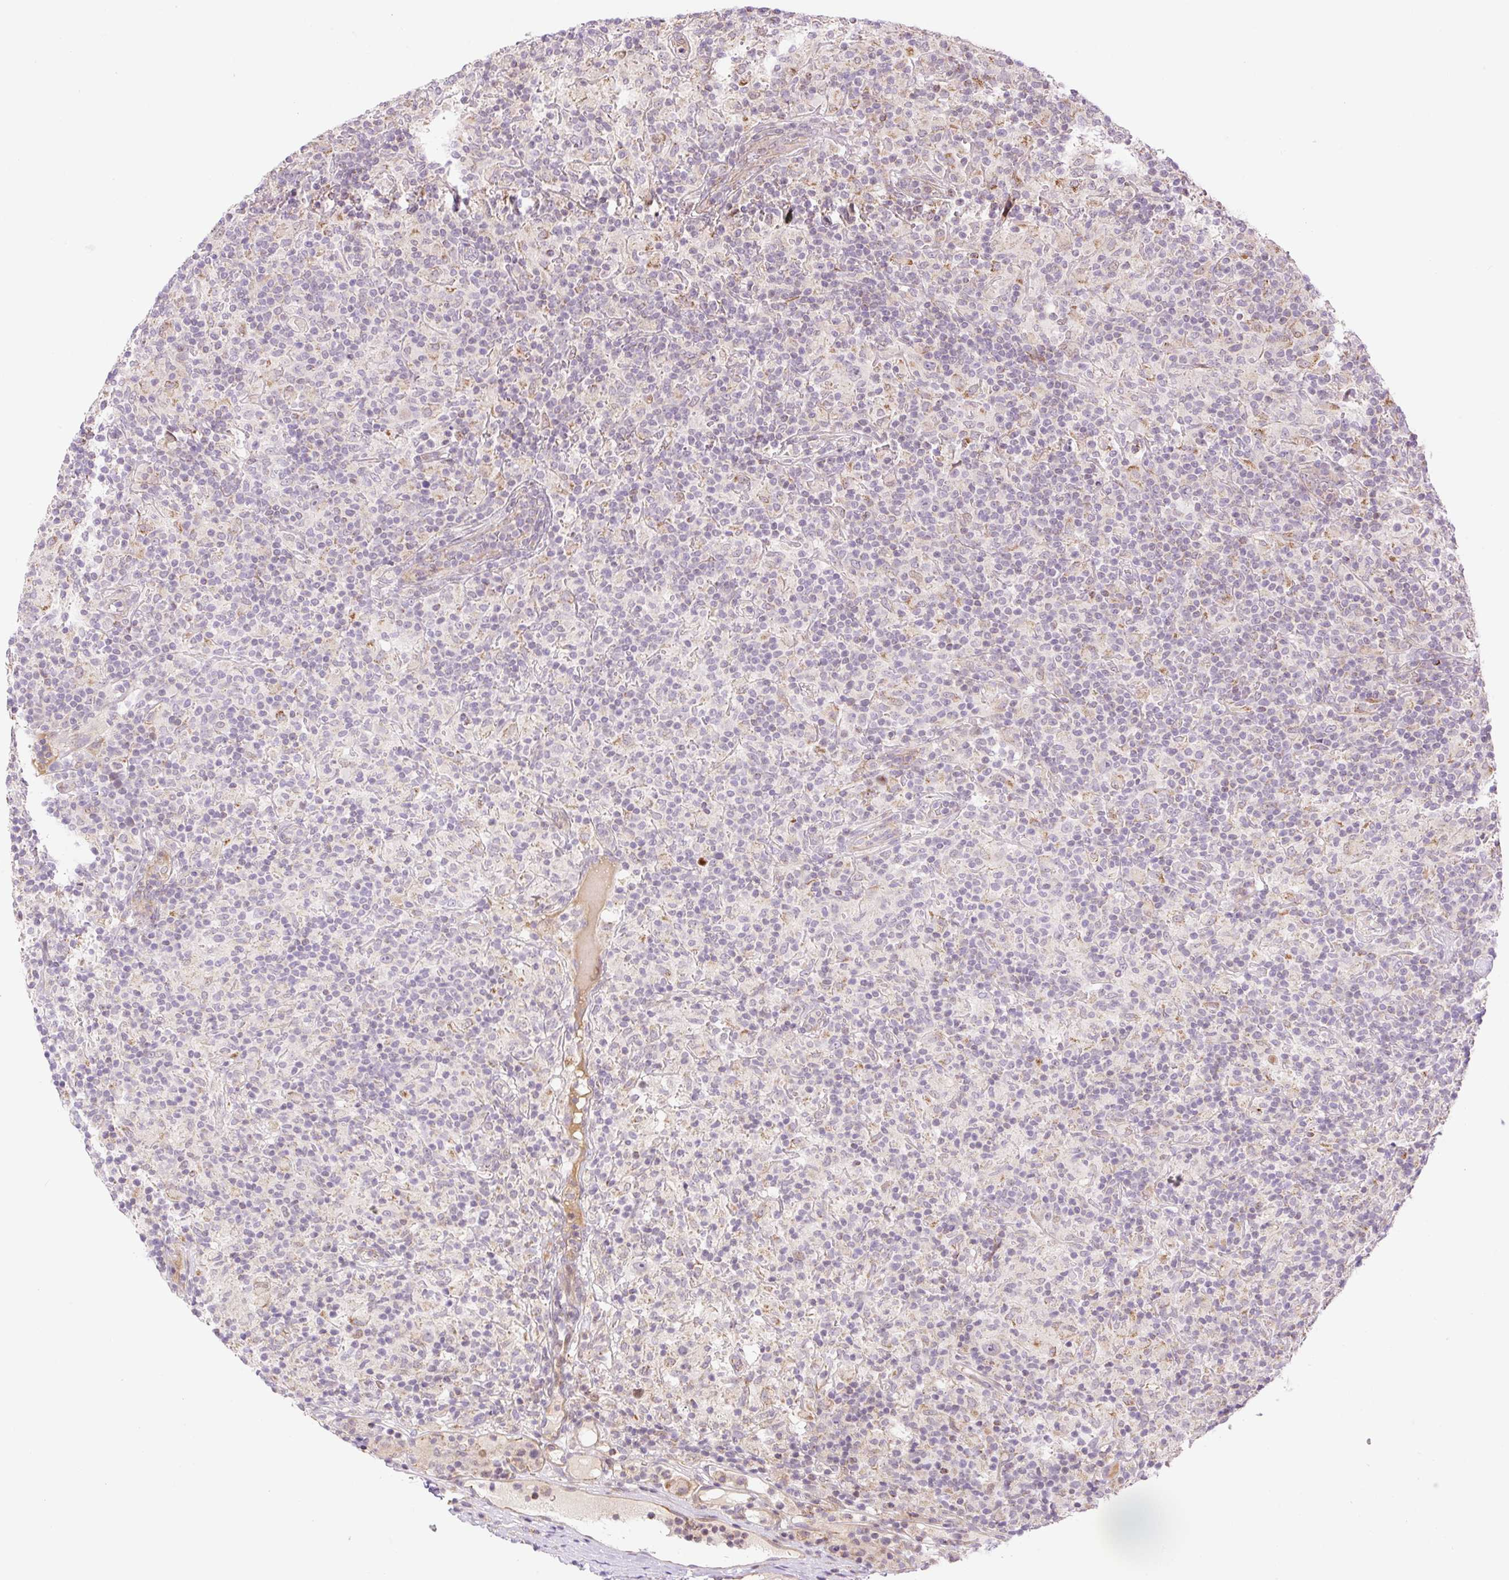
{"staining": {"intensity": "negative", "quantity": "none", "location": "none"}, "tissue": "lymphoma", "cell_type": "Tumor cells", "image_type": "cancer", "snomed": [{"axis": "morphology", "description": "Hodgkin's disease, NOS"}, {"axis": "topography", "description": "Lymph node"}], "caption": "A high-resolution image shows IHC staining of Hodgkin's disease, which shows no significant staining in tumor cells. The staining is performed using DAB (3,3'-diaminobenzidine) brown chromogen with nuclei counter-stained in using hematoxylin.", "gene": "ZNF394", "patient": {"sex": "male", "age": 70}}